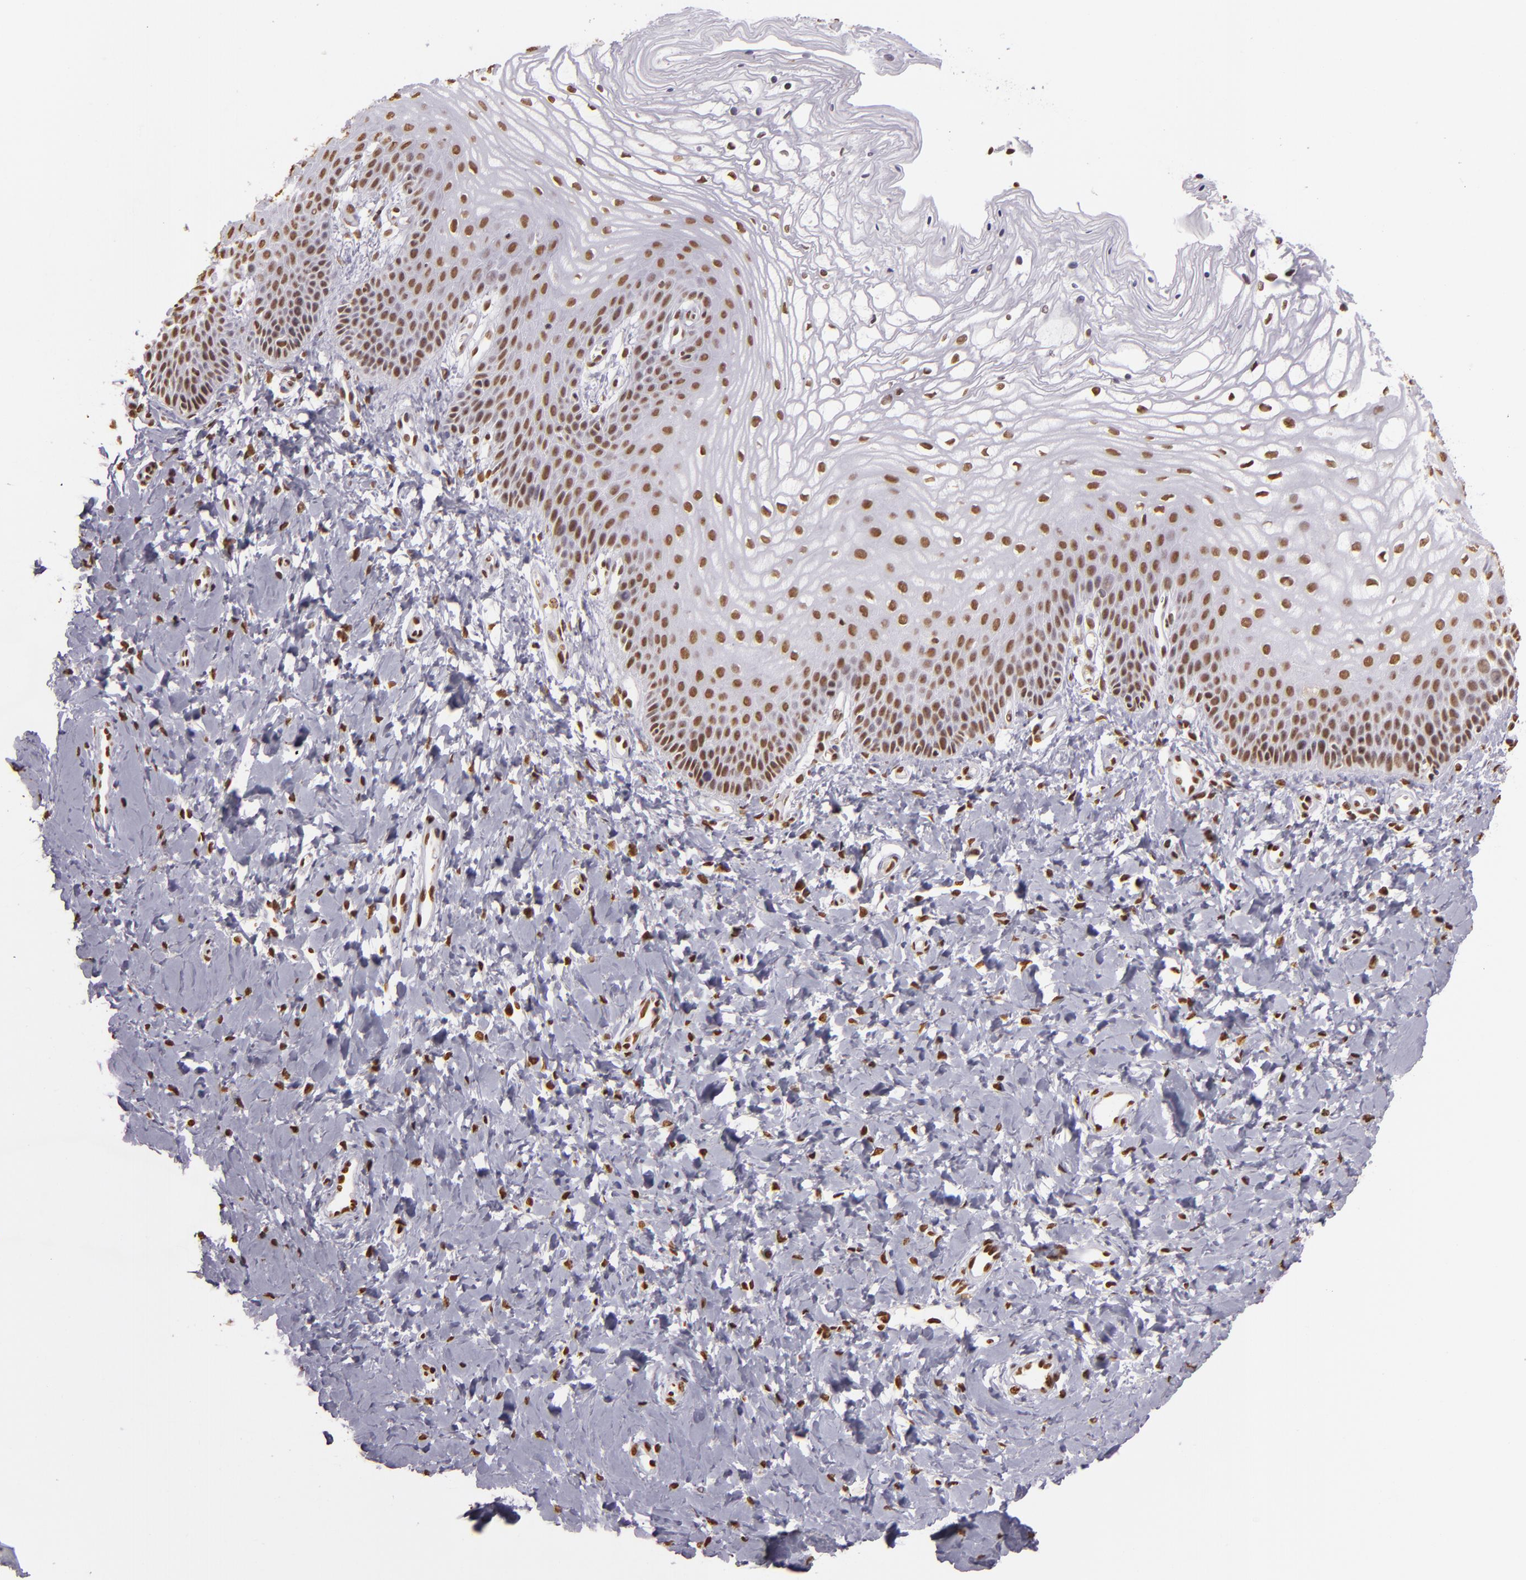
{"staining": {"intensity": "moderate", "quantity": ">75%", "location": "nuclear"}, "tissue": "vagina", "cell_type": "Squamous epithelial cells", "image_type": "normal", "snomed": [{"axis": "morphology", "description": "Normal tissue, NOS"}, {"axis": "topography", "description": "Vagina"}], "caption": "Vagina stained for a protein (brown) reveals moderate nuclear positive staining in about >75% of squamous epithelial cells.", "gene": "PAPOLA", "patient": {"sex": "female", "age": 68}}